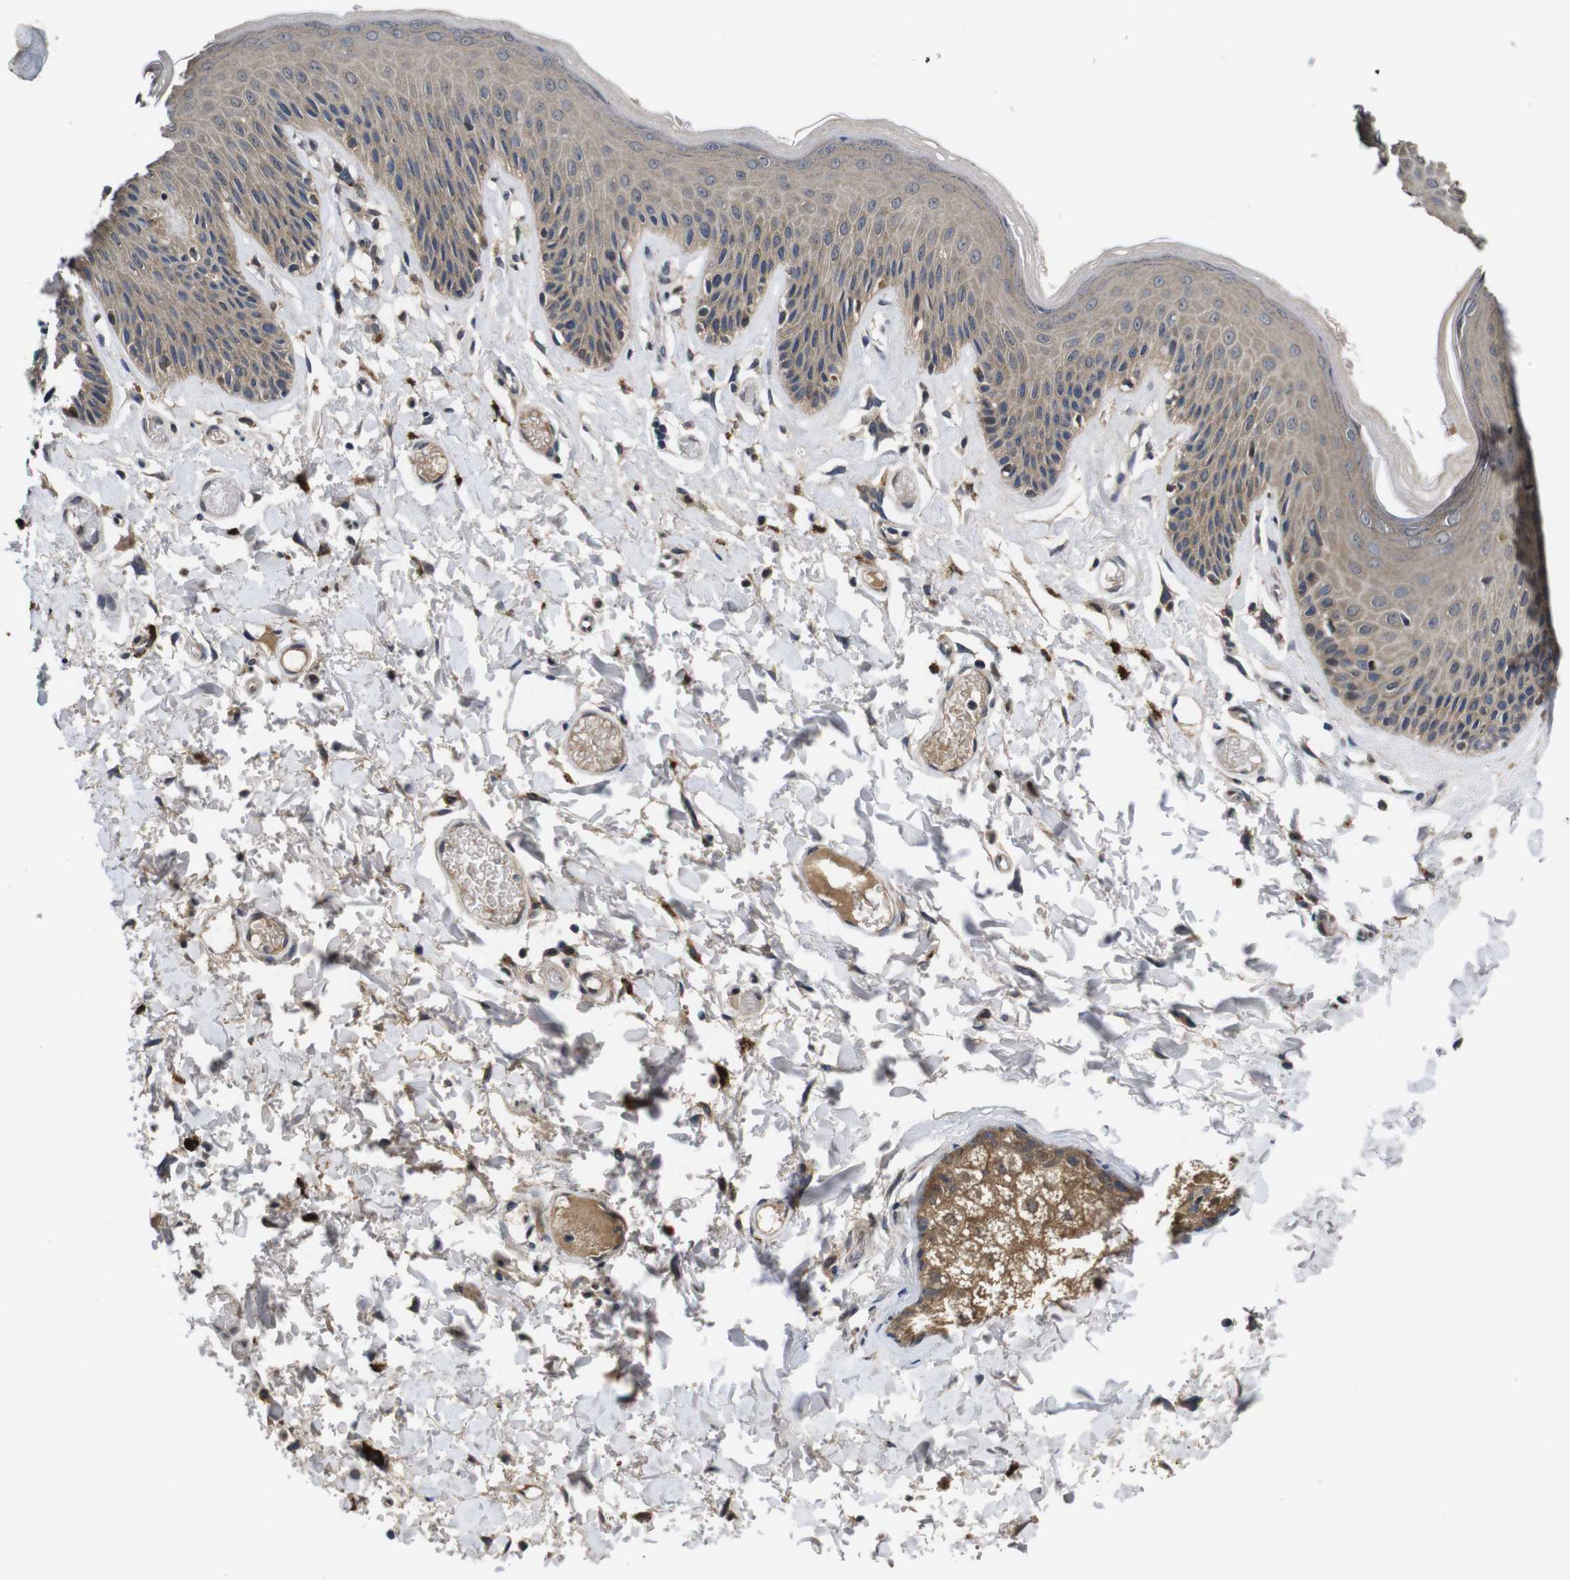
{"staining": {"intensity": "weak", "quantity": "25%-75%", "location": "cytoplasmic/membranous"}, "tissue": "skin", "cell_type": "Epidermal cells", "image_type": "normal", "snomed": [{"axis": "morphology", "description": "Normal tissue, NOS"}, {"axis": "topography", "description": "Vulva"}], "caption": "DAB (3,3'-diaminobenzidine) immunohistochemical staining of normal human skin shows weak cytoplasmic/membranous protein expression in about 25%-75% of epidermal cells.", "gene": "ZBTB46", "patient": {"sex": "female", "age": 73}}